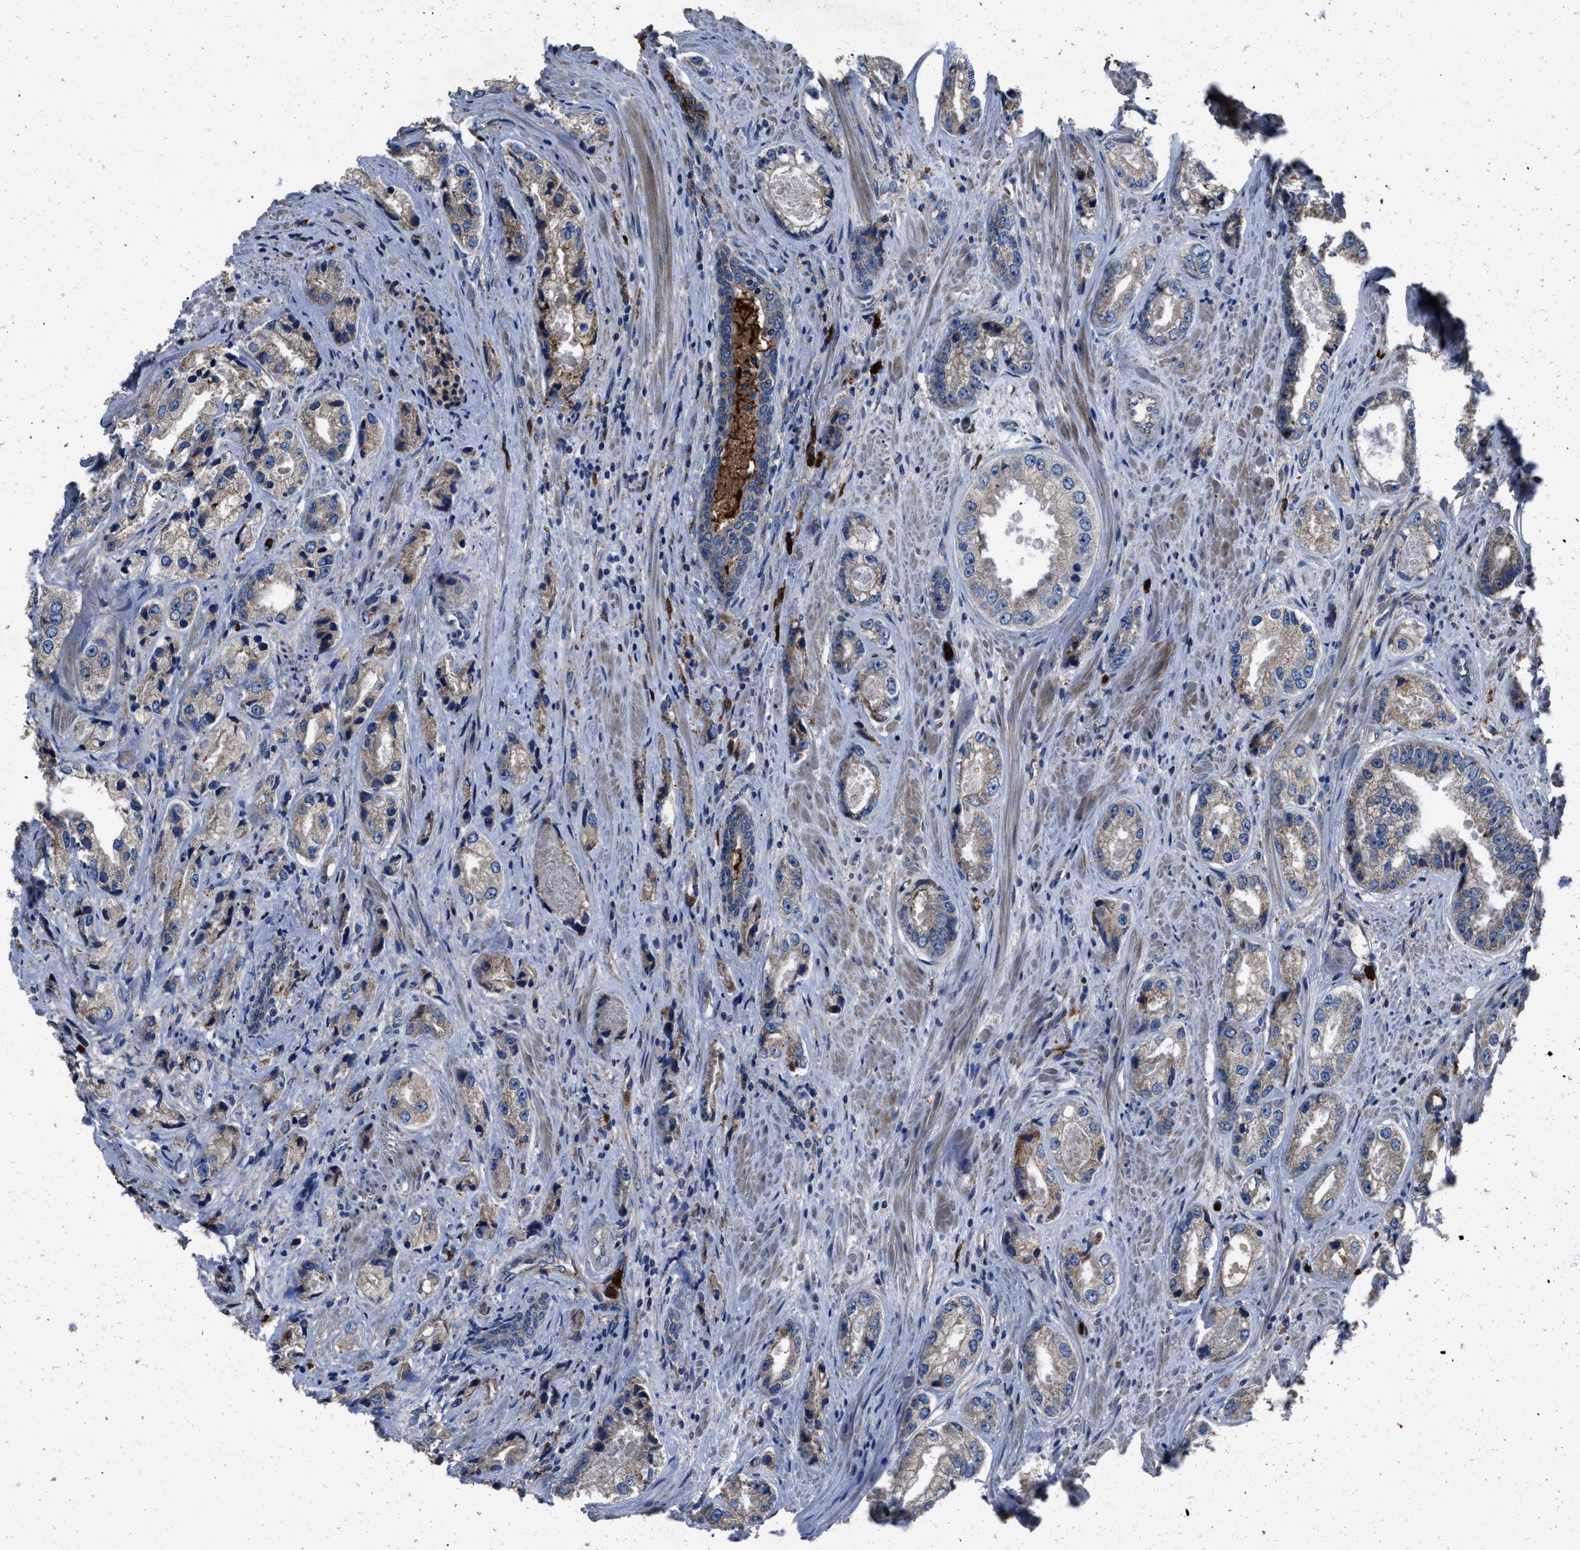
{"staining": {"intensity": "negative", "quantity": "none", "location": "none"}, "tissue": "prostate cancer", "cell_type": "Tumor cells", "image_type": "cancer", "snomed": [{"axis": "morphology", "description": "Adenocarcinoma, High grade"}, {"axis": "topography", "description": "Prostate"}], "caption": "DAB immunohistochemical staining of human adenocarcinoma (high-grade) (prostate) shows no significant positivity in tumor cells. Nuclei are stained in blue.", "gene": "ANGPT1", "patient": {"sex": "male", "age": 61}}